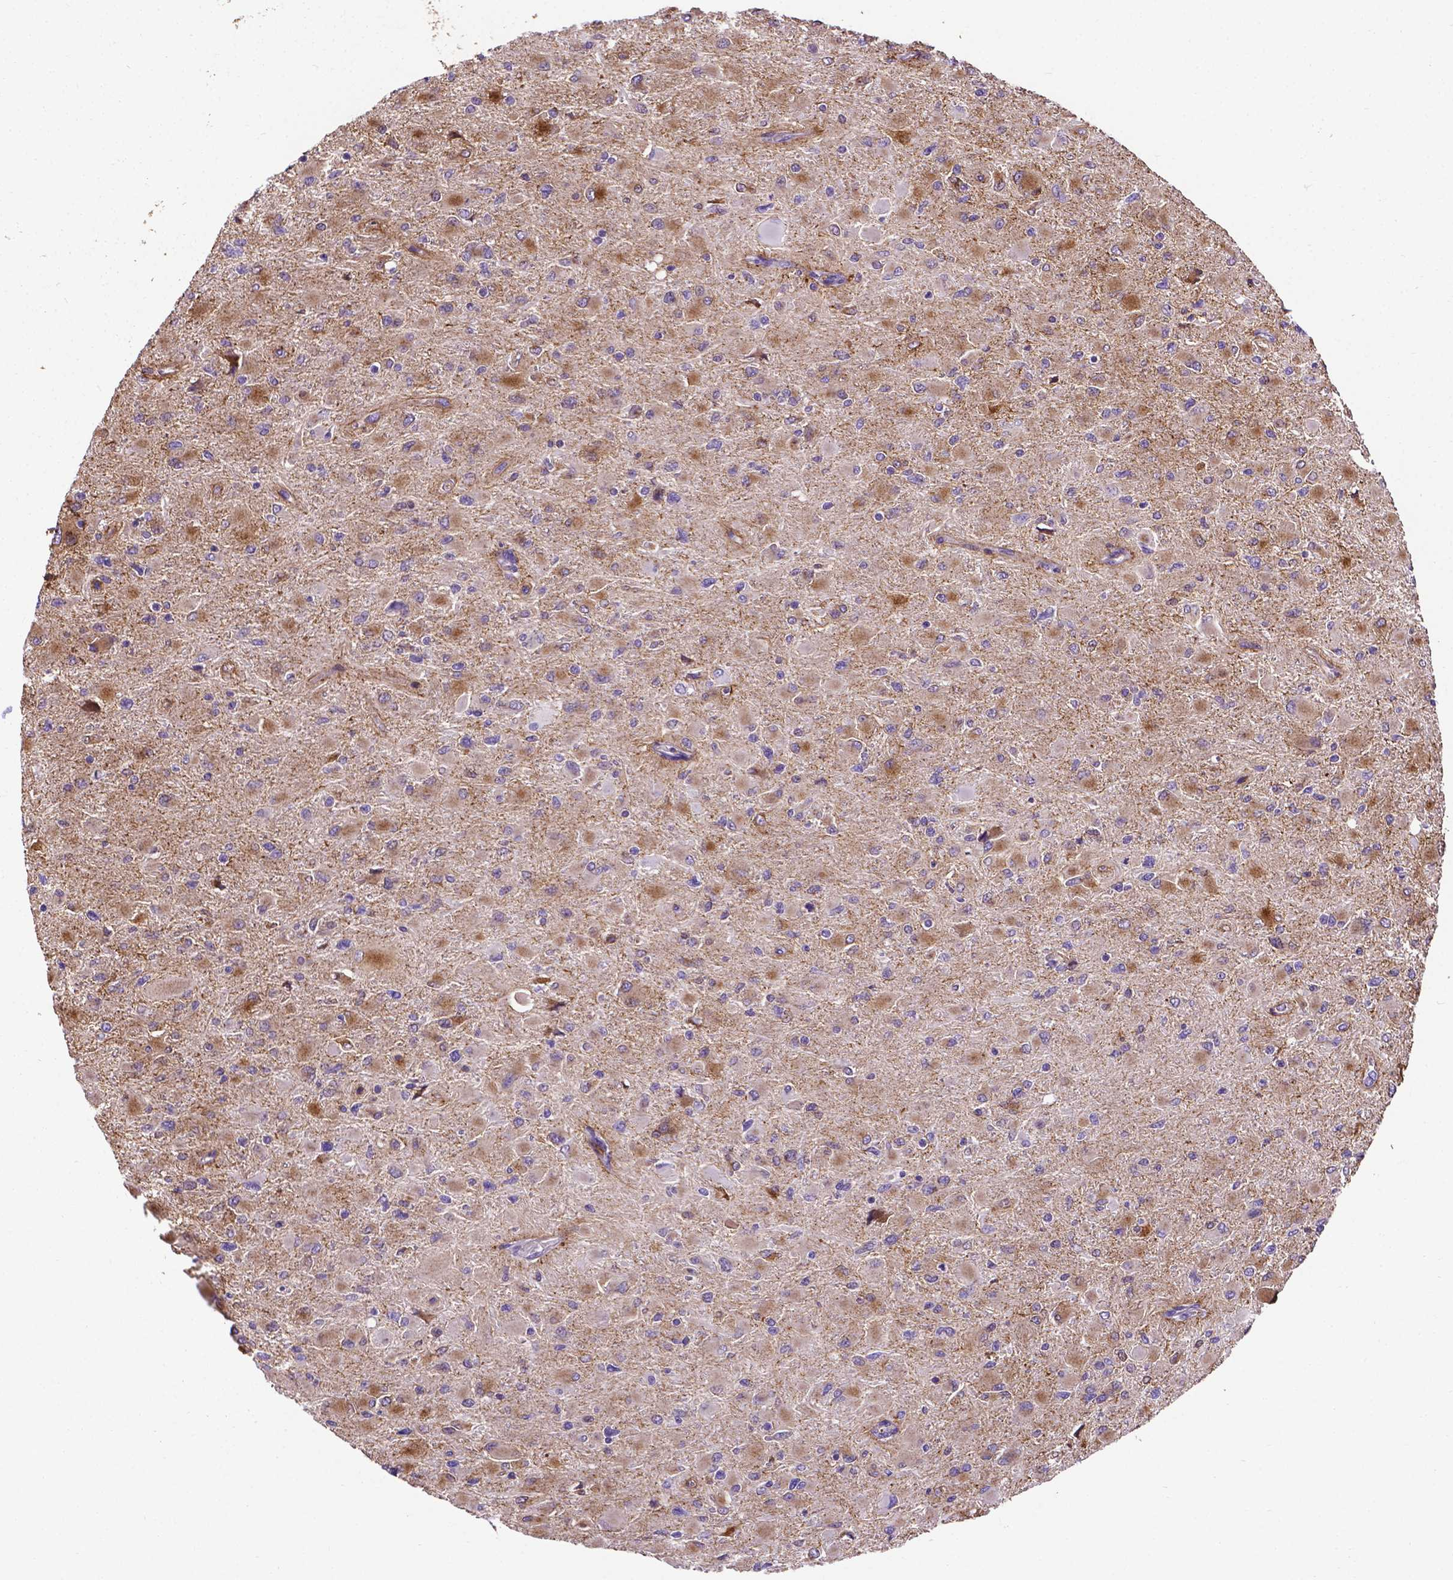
{"staining": {"intensity": "negative", "quantity": "none", "location": "none"}, "tissue": "glioma", "cell_type": "Tumor cells", "image_type": "cancer", "snomed": [{"axis": "morphology", "description": "Glioma, malignant, High grade"}, {"axis": "topography", "description": "Cerebral cortex"}], "caption": "High power microscopy image of an IHC image of high-grade glioma (malignant), revealing no significant staining in tumor cells.", "gene": "APOE", "patient": {"sex": "female", "age": 36}}